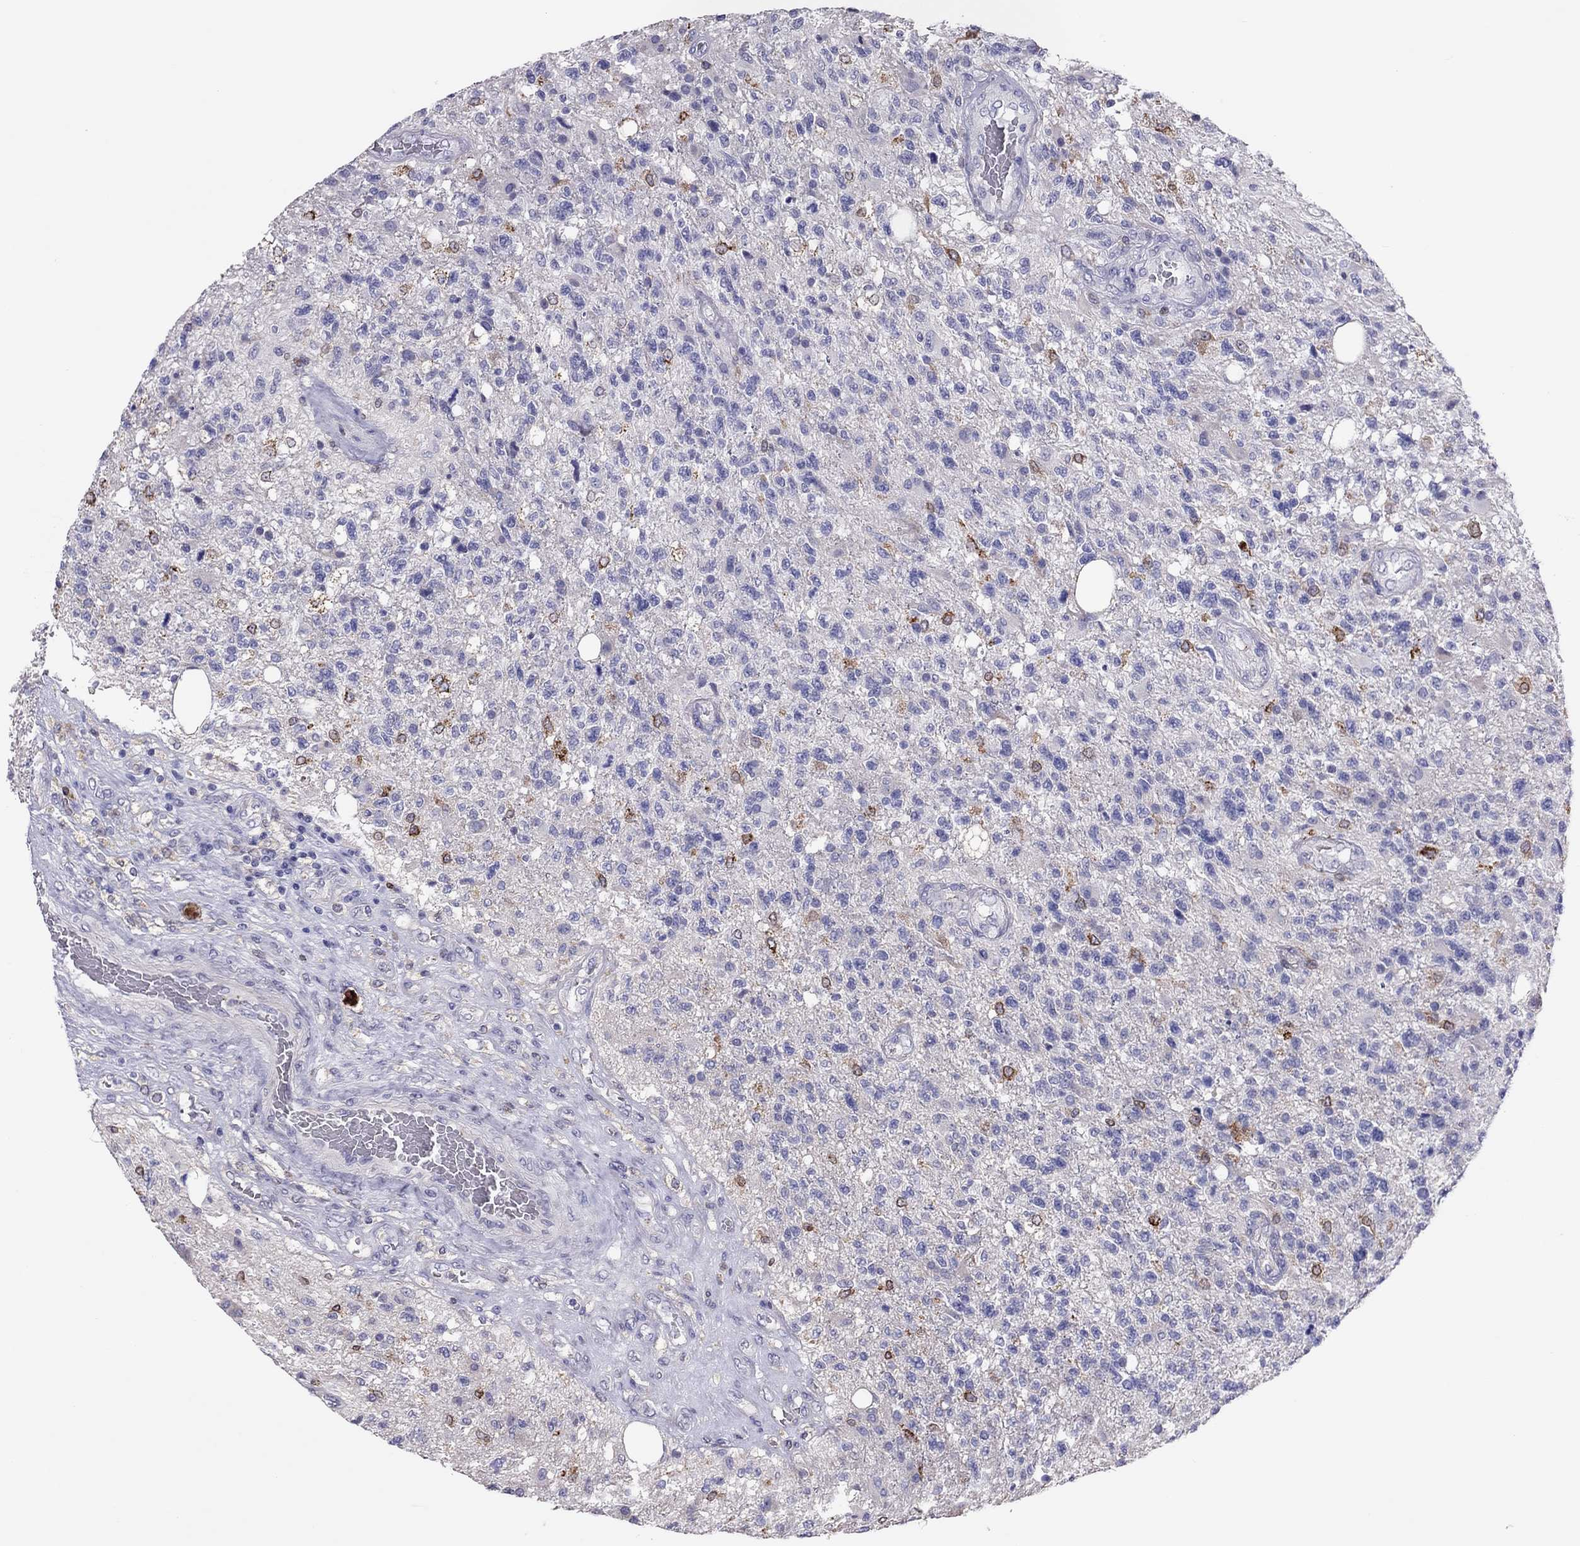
{"staining": {"intensity": "negative", "quantity": "none", "location": "none"}, "tissue": "glioma", "cell_type": "Tumor cells", "image_type": "cancer", "snomed": [{"axis": "morphology", "description": "Glioma, malignant, High grade"}, {"axis": "topography", "description": "Brain"}], "caption": "Tumor cells are negative for protein expression in human malignant glioma (high-grade). Nuclei are stained in blue.", "gene": "ADORA2A", "patient": {"sex": "male", "age": 56}}